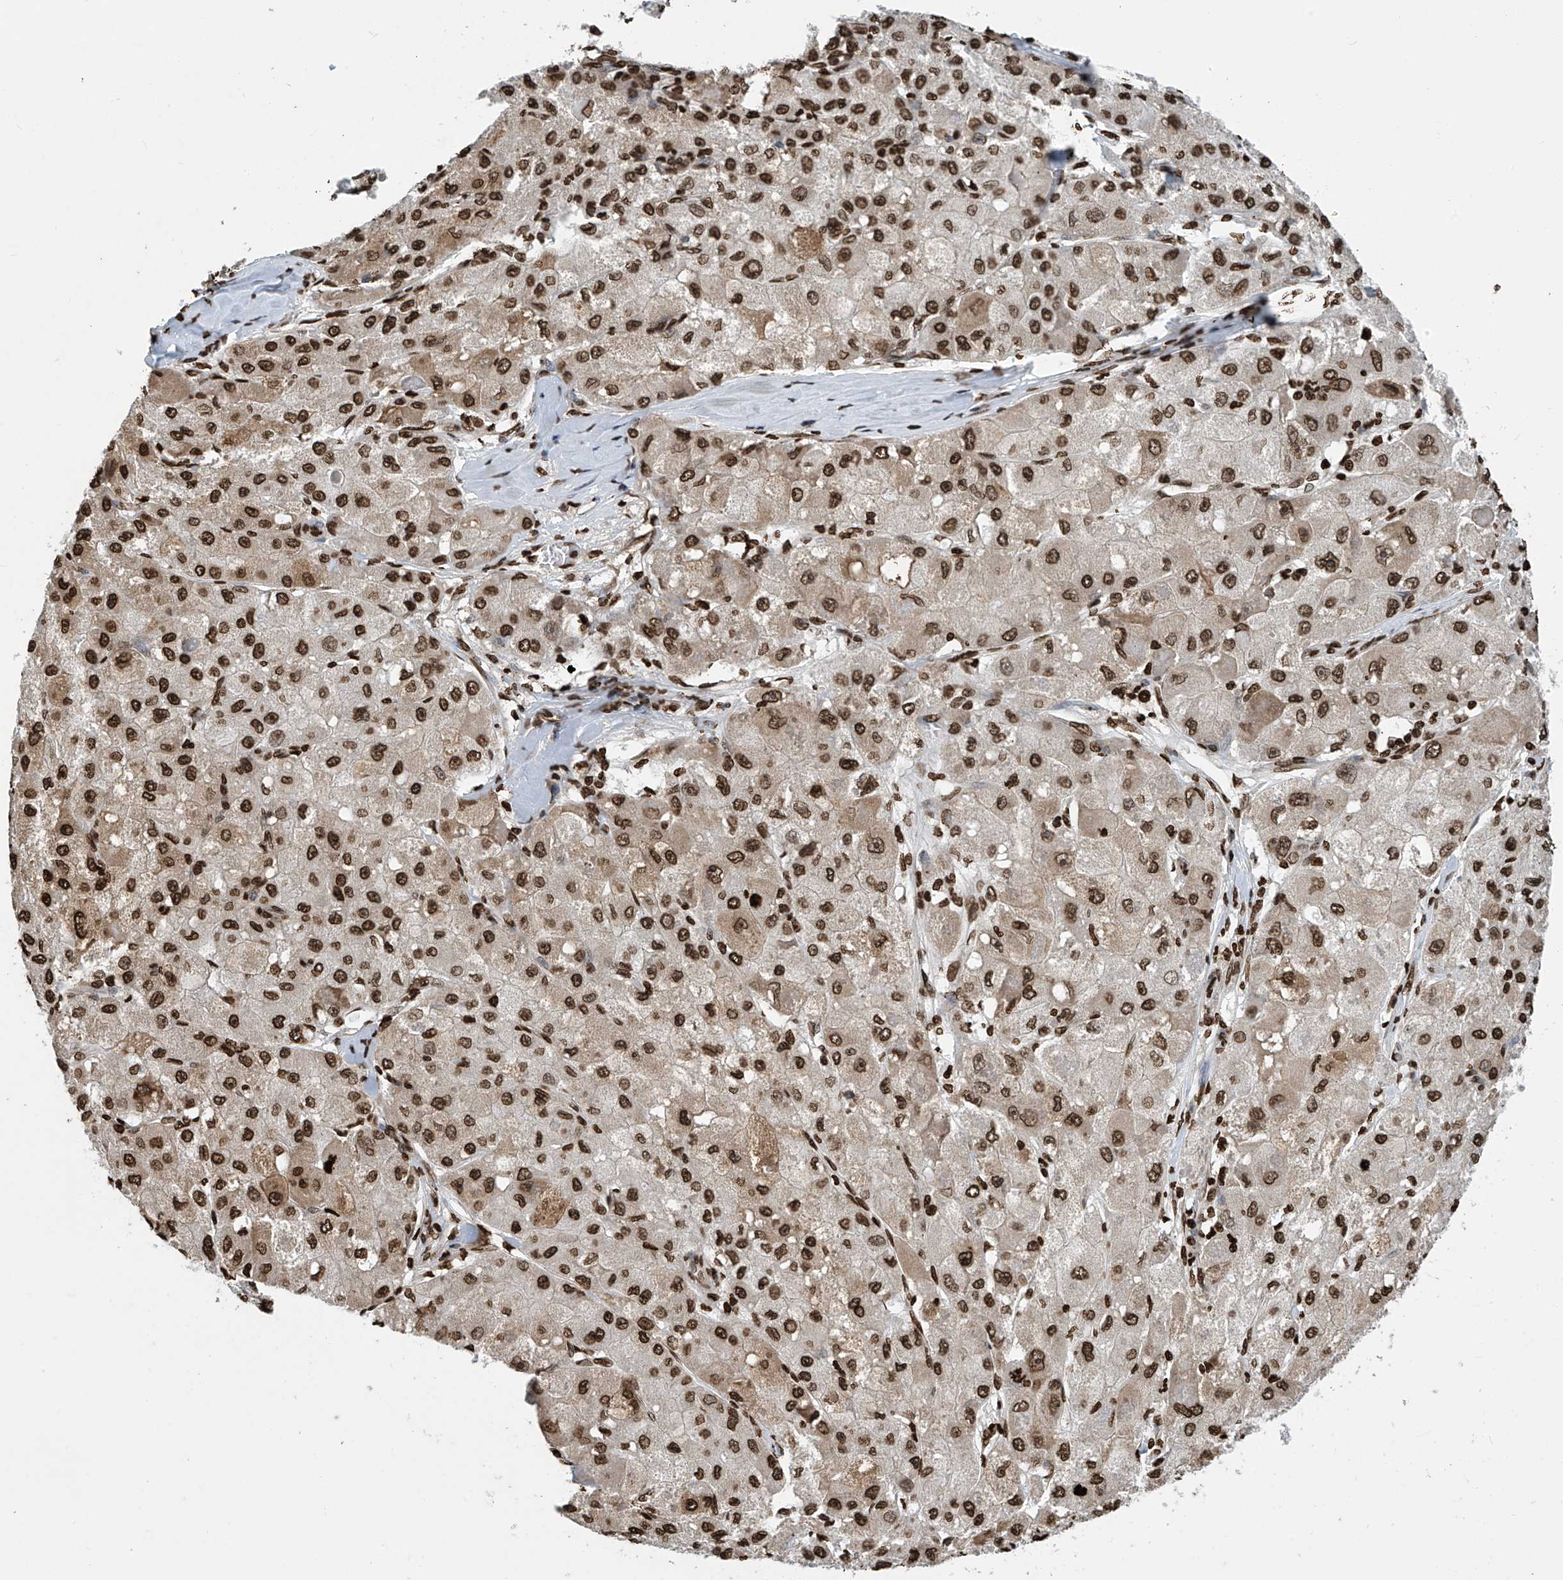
{"staining": {"intensity": "strong", "quantity": ">75%", "location": "nuclear"}, "tissue": "liver cancer", "cell_type": "Tumor cells", "image_type": "cancer", "snomed": [{"axis": "morphology", "description": "Carcinoma, Hepatocellular, NOS"}, {"axis": "topography", "description": "Liver"}], "caption": "Hepatocellular carcinoma (liver) stained with a protein marker exhibits strong staining in tumor cells.", "gene": "DPPA2", "patient": {"sex": "male", "age": 80}}